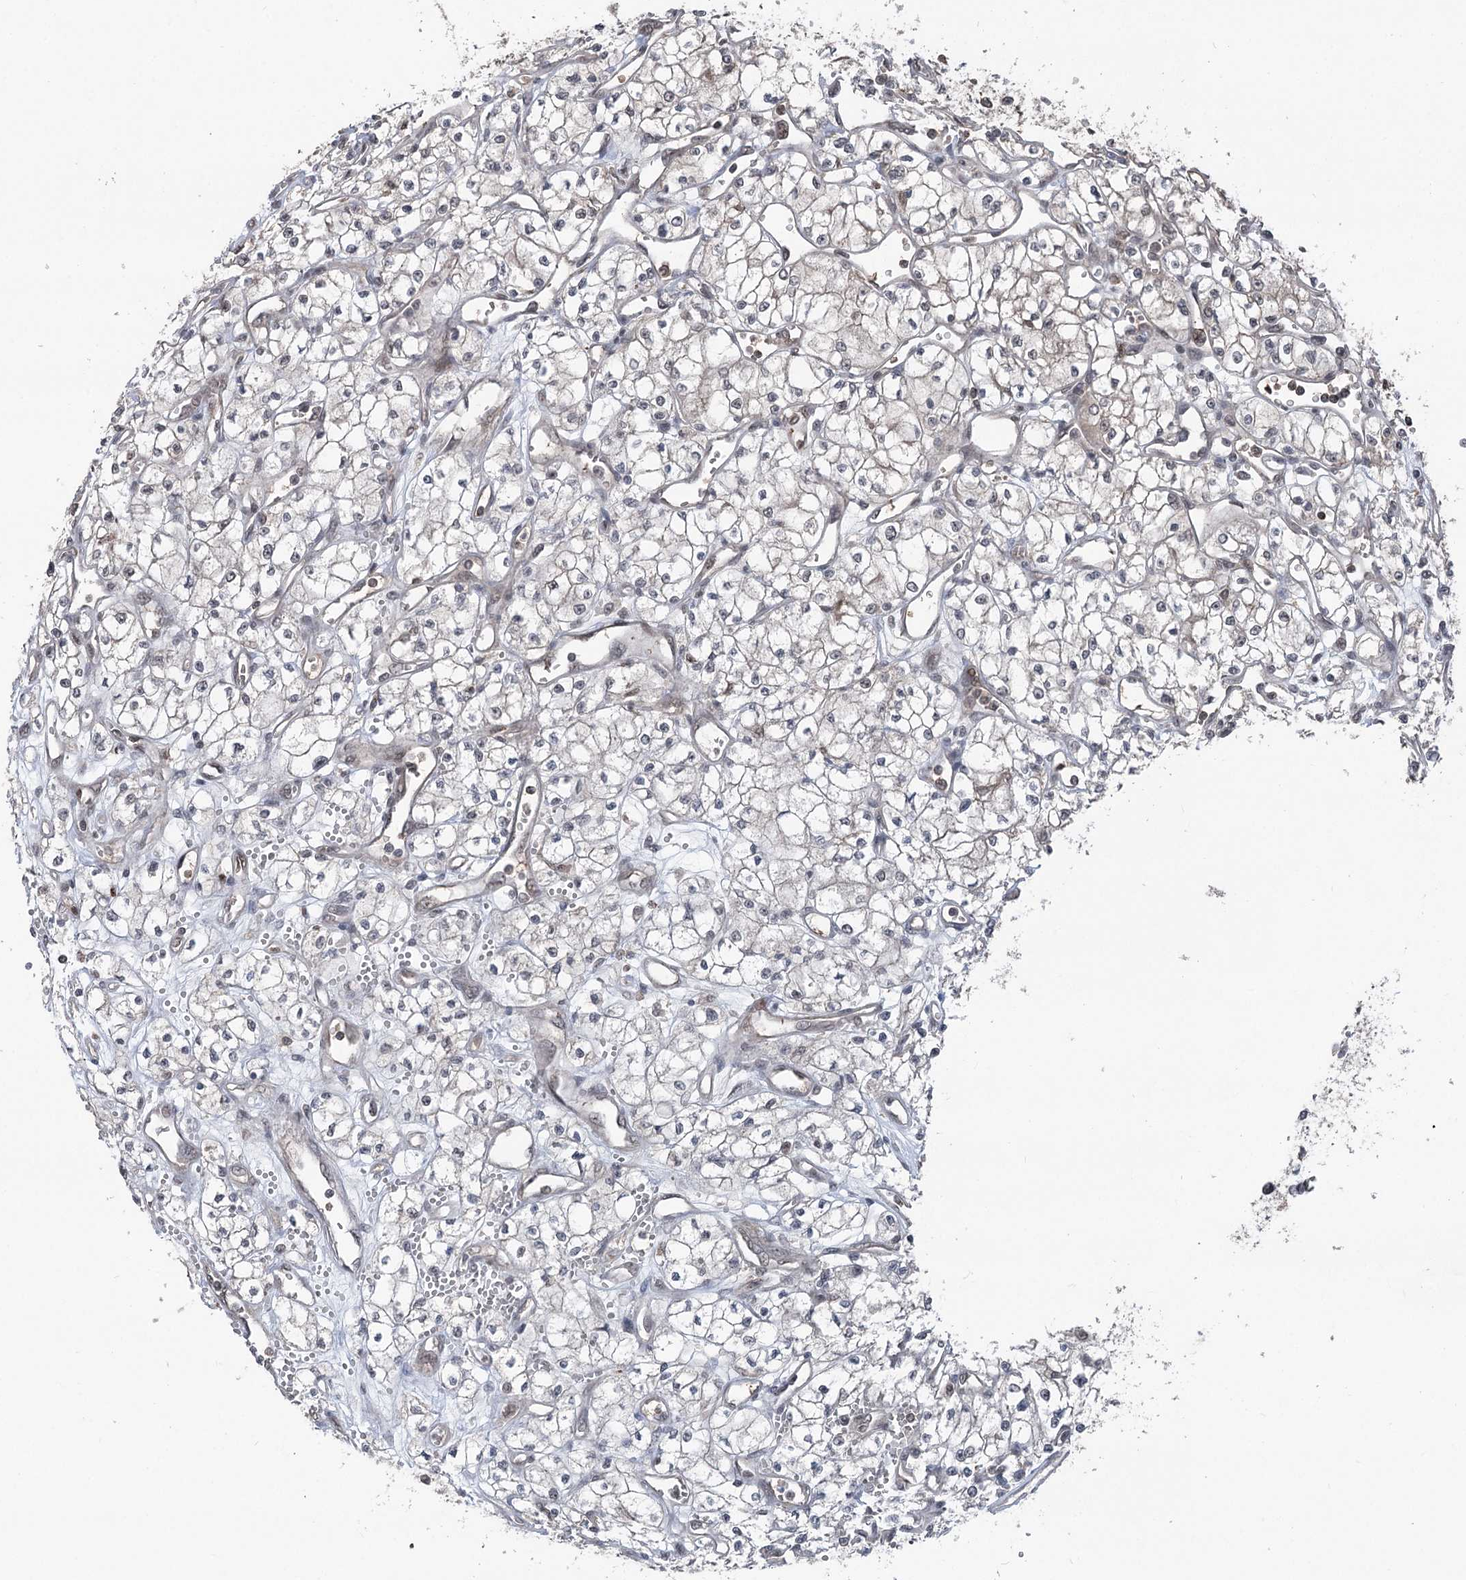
{"staining": {"intensity": "negative", "quantity": "none", "location": "none"}, "tissue": "renal cancer", "cell_type": "Tumor cells", "image_type": "cancer", "snomed": [{"axis": "morphology", "description": "Adenocarcinoma, NOS"}, {"axis": "topography", "description": "Kidney"}], "caption": "Micrograph shows no significant protein expression in tumor cells of renal adenocarcinoma.", "gene": "CCSER2", "patient": {"sex": "male", "age": 59}}